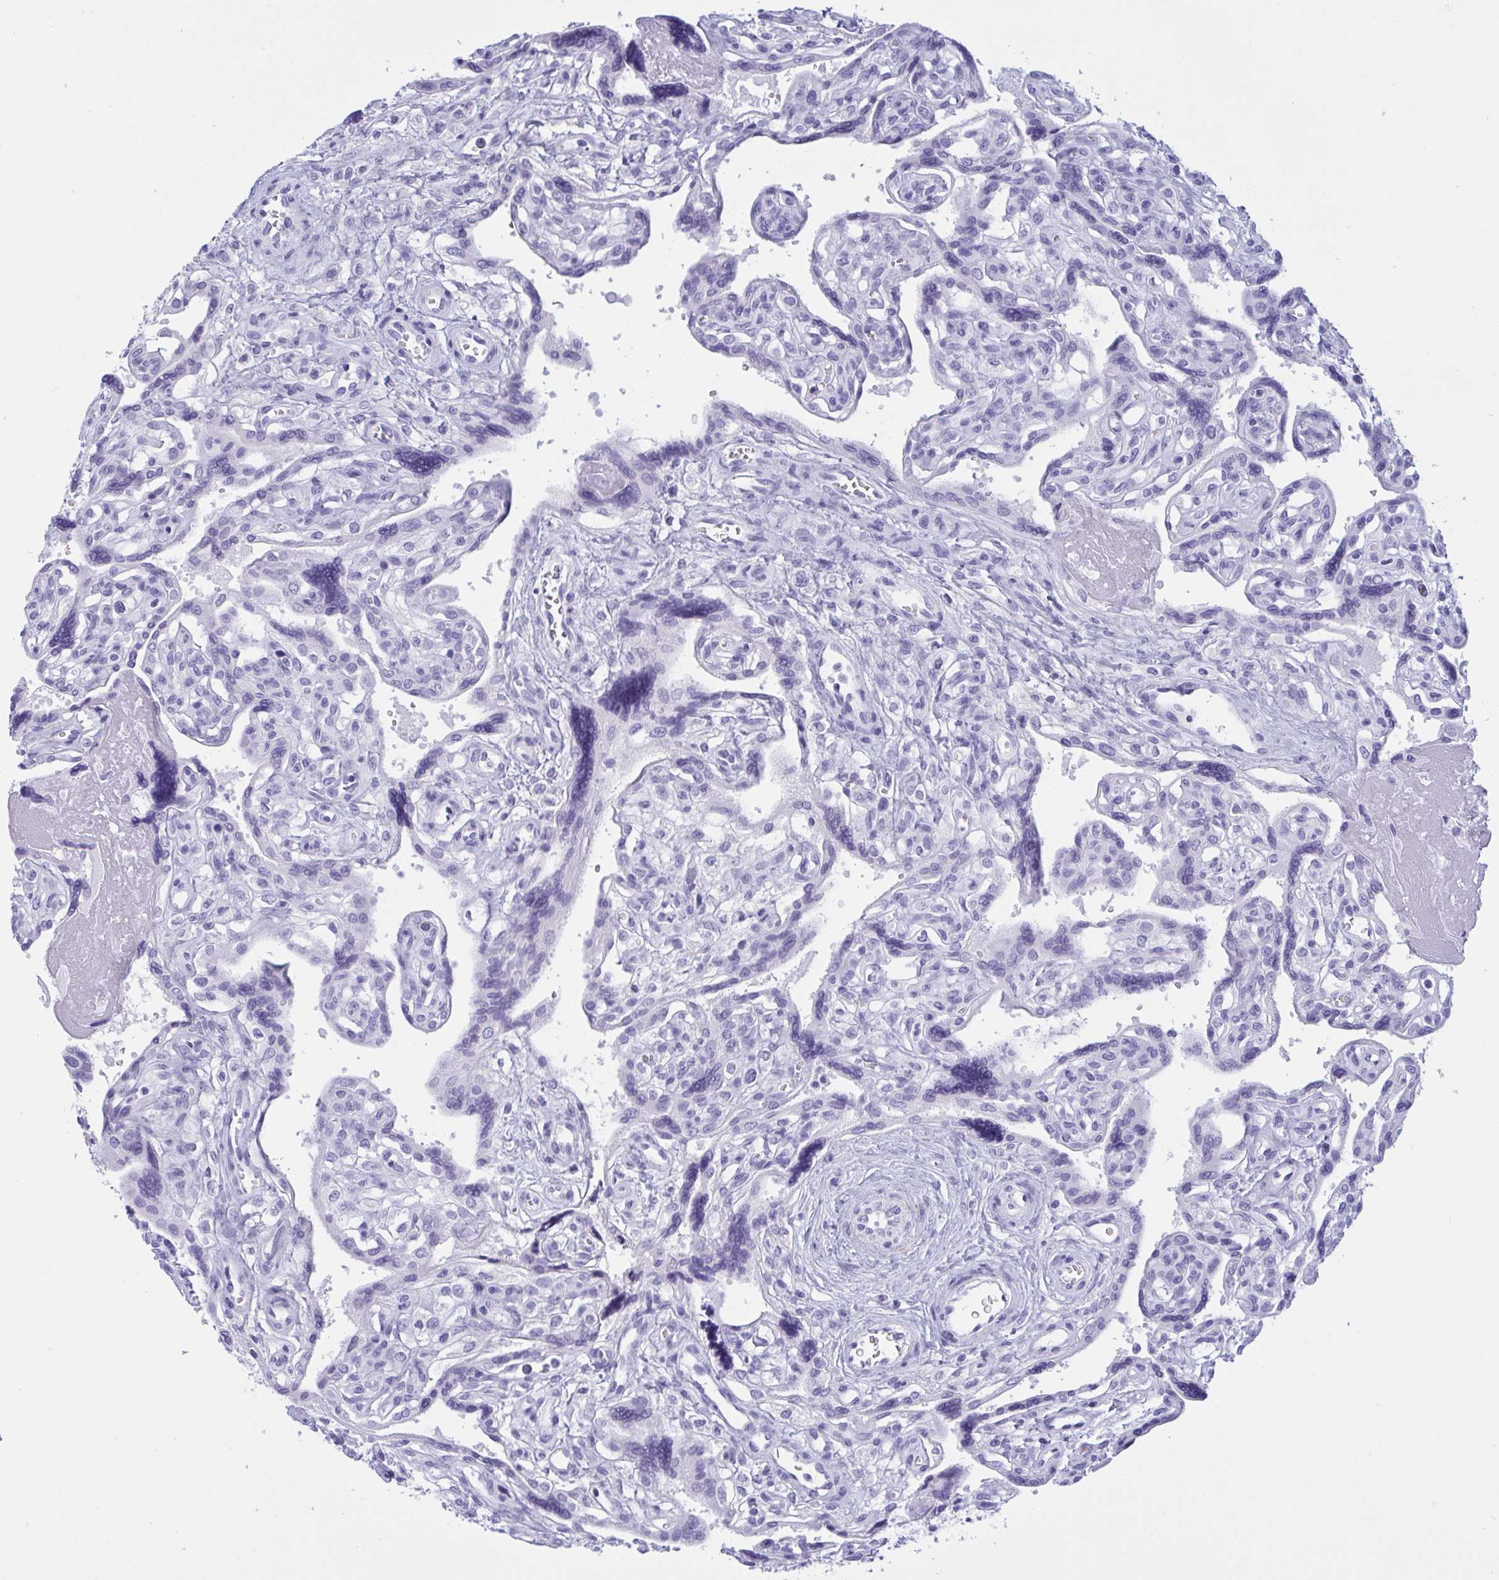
{"staining": {"intensity": "negative", "quantity": "none", "location": "none"}, "tissue": "placenta", "cell_type": "Trophoblastic cells", "image_type": "normal", "snomed": [{"axis": "morphology", "description": "Normal tissue, NOS"}, {"axis": "topography", "description": "Placenta"}], "caption": "IHC photomicrograph of benign human placenta stained for a protein (brown), which demonstrates no staining in trophoblastic cells.", "gene": "OXLD1", "patient": {"sex": "female", "age": 39}}